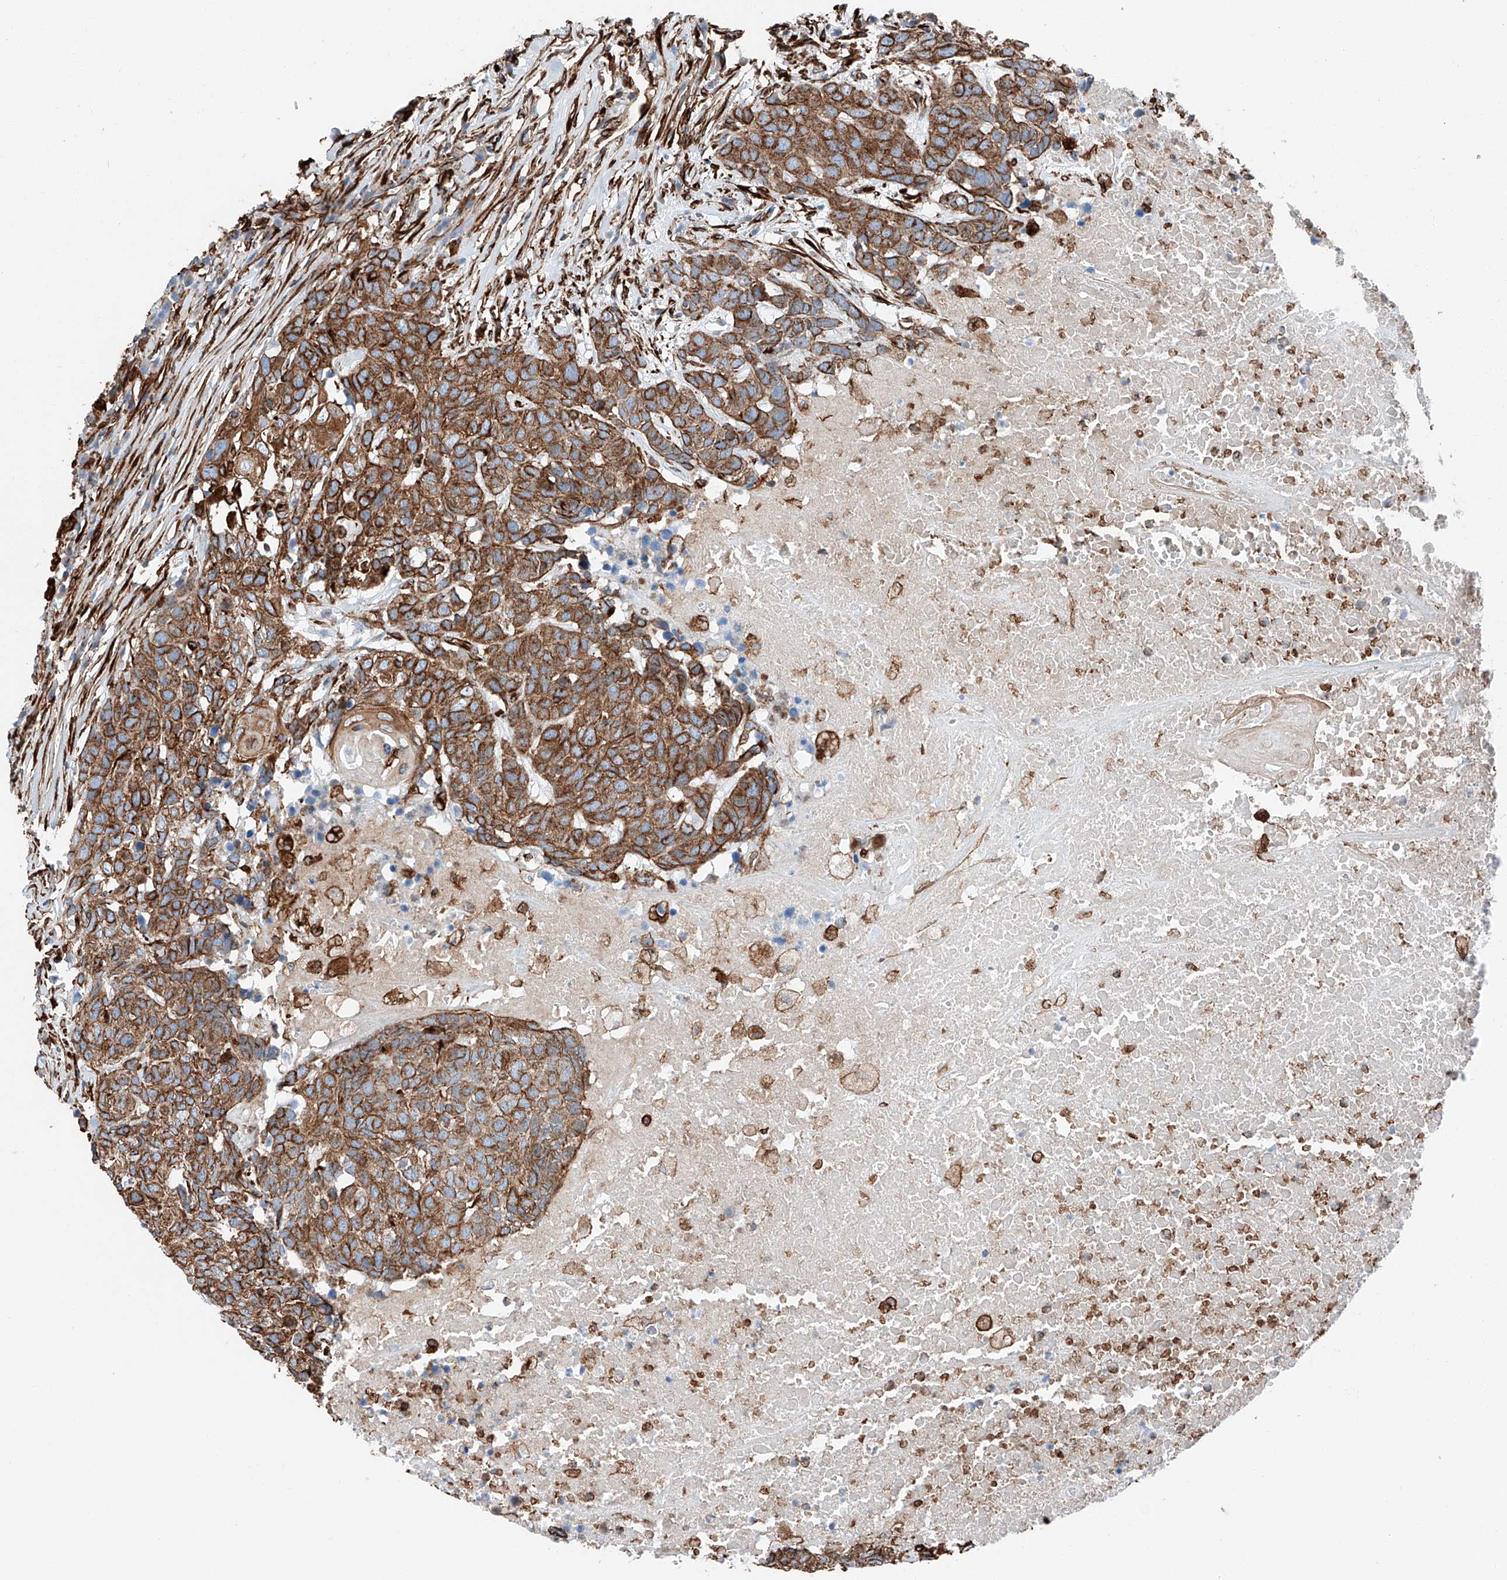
{"staining": {"intensity": "strong", "quantity": ">75%", "location": "cytoplasmic/membranous"}, "tissue": "head and neck cancer", "cell_type": "Tumor cells", "image_type": "cancer", "snomed": [{"axis": "morphology", "description": "Squamous cell carcinoma, NOS"}, {"axis": "topography", "description": "Head-Neck"}], "caption": "Protein staining exhibits strong cytoplasmic/membranous staining in approximately >75% of tumor cells in head and neck squamous cell carcinoma. Nuclei are stained in blue.", "gene": "ZNF804A", "patient": {"sex": "male", "age": 66}}